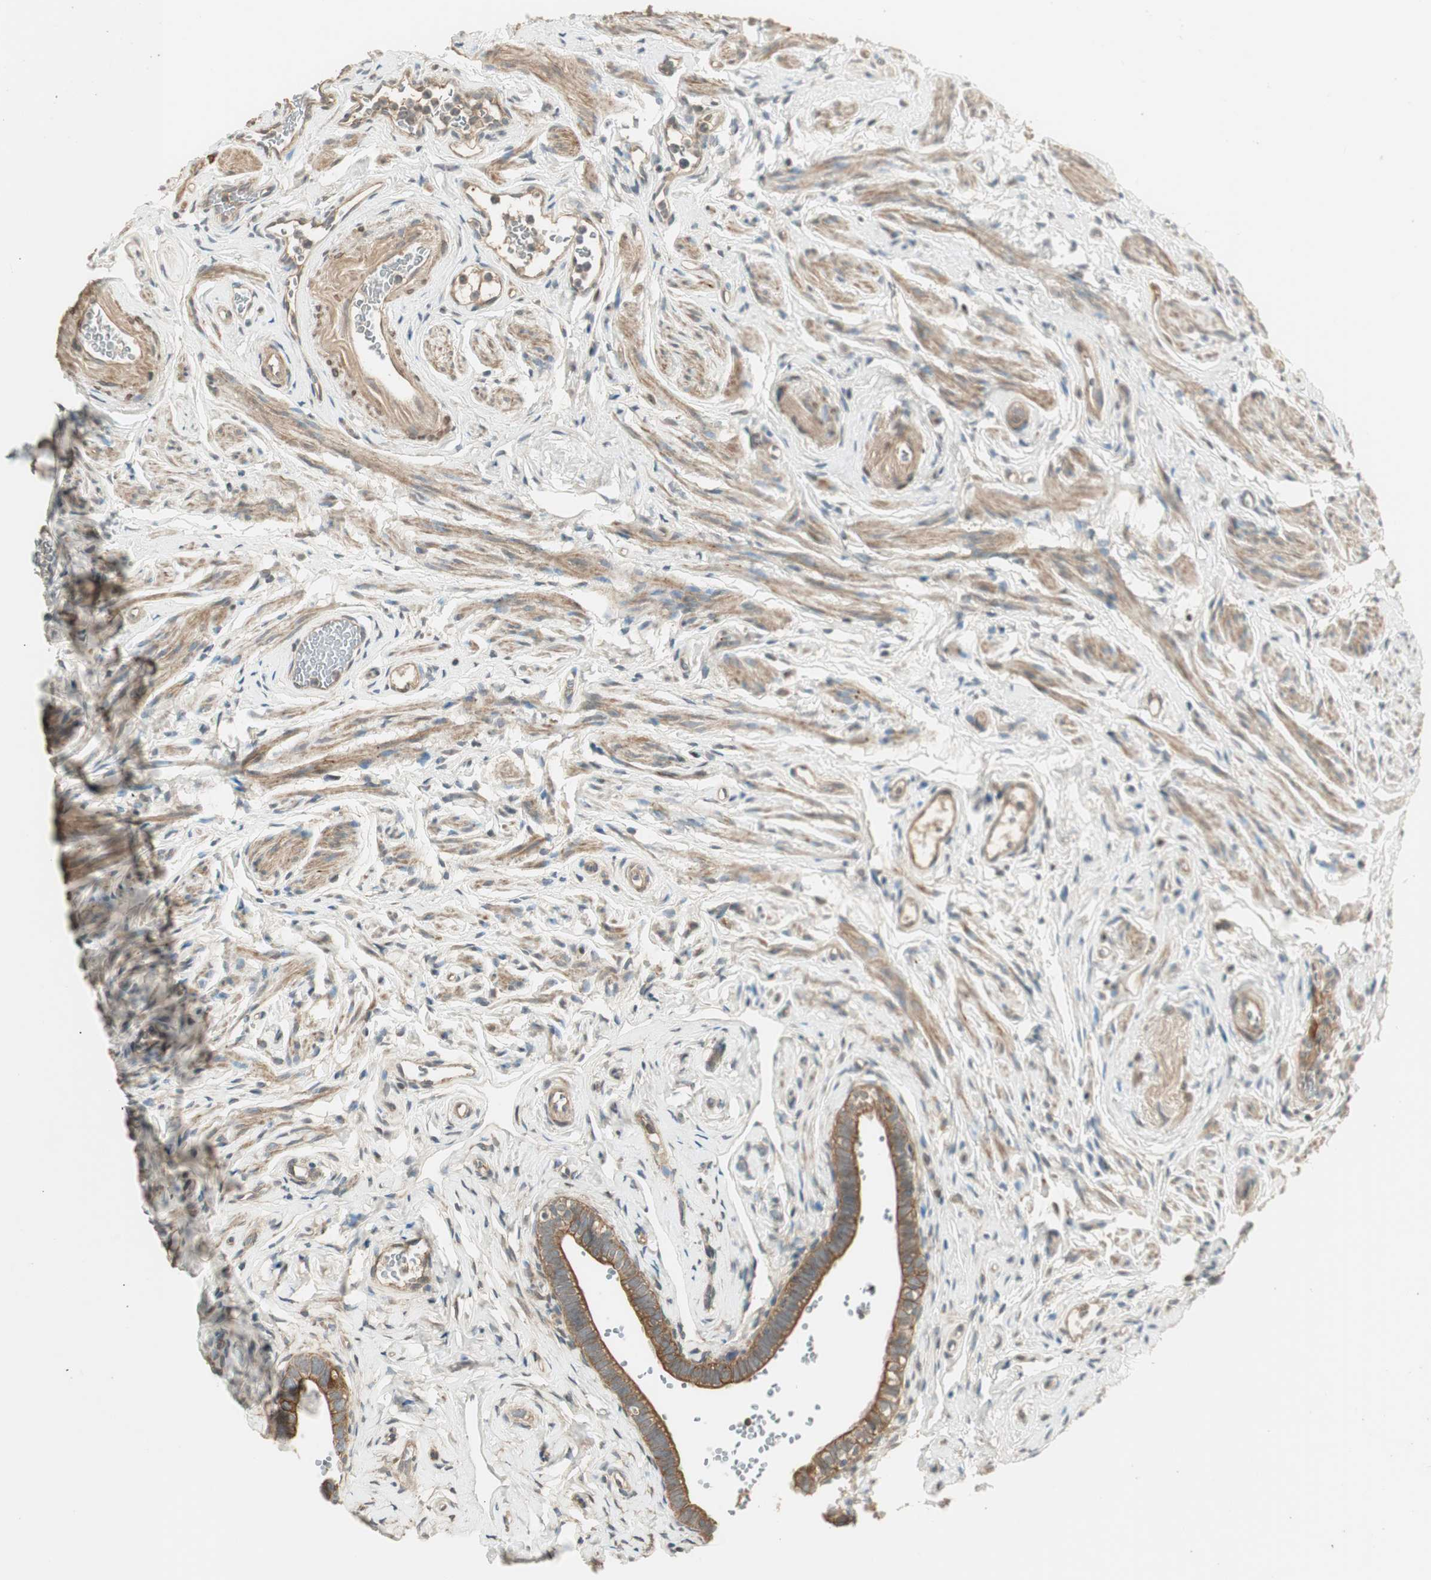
{"staining": {"intensity": "moderate", "quantity": ">75%", "location": "cytoplasmic/membranous"}, "tissue": "fallopian tube", "cell_type": "Glandular cells", "image_type": "normal", "snomed": [{"axis": "morphology", "description": "Normal tissue, NOS"}, {"axis": "topography", "description": "Fallopian tube"}], "caption": "Protein positivity by immunohistochemistry displays moderate cytoplasmic/membranous expression in about >75% of glandular cells in normal fallopian tube. (Stains: DAB in brown, nuclei in blue, Microscopy: brightfield microscopy at high magnification).", "gene": "PFDN5", "patient": {"sex": "female", "age": 71}}